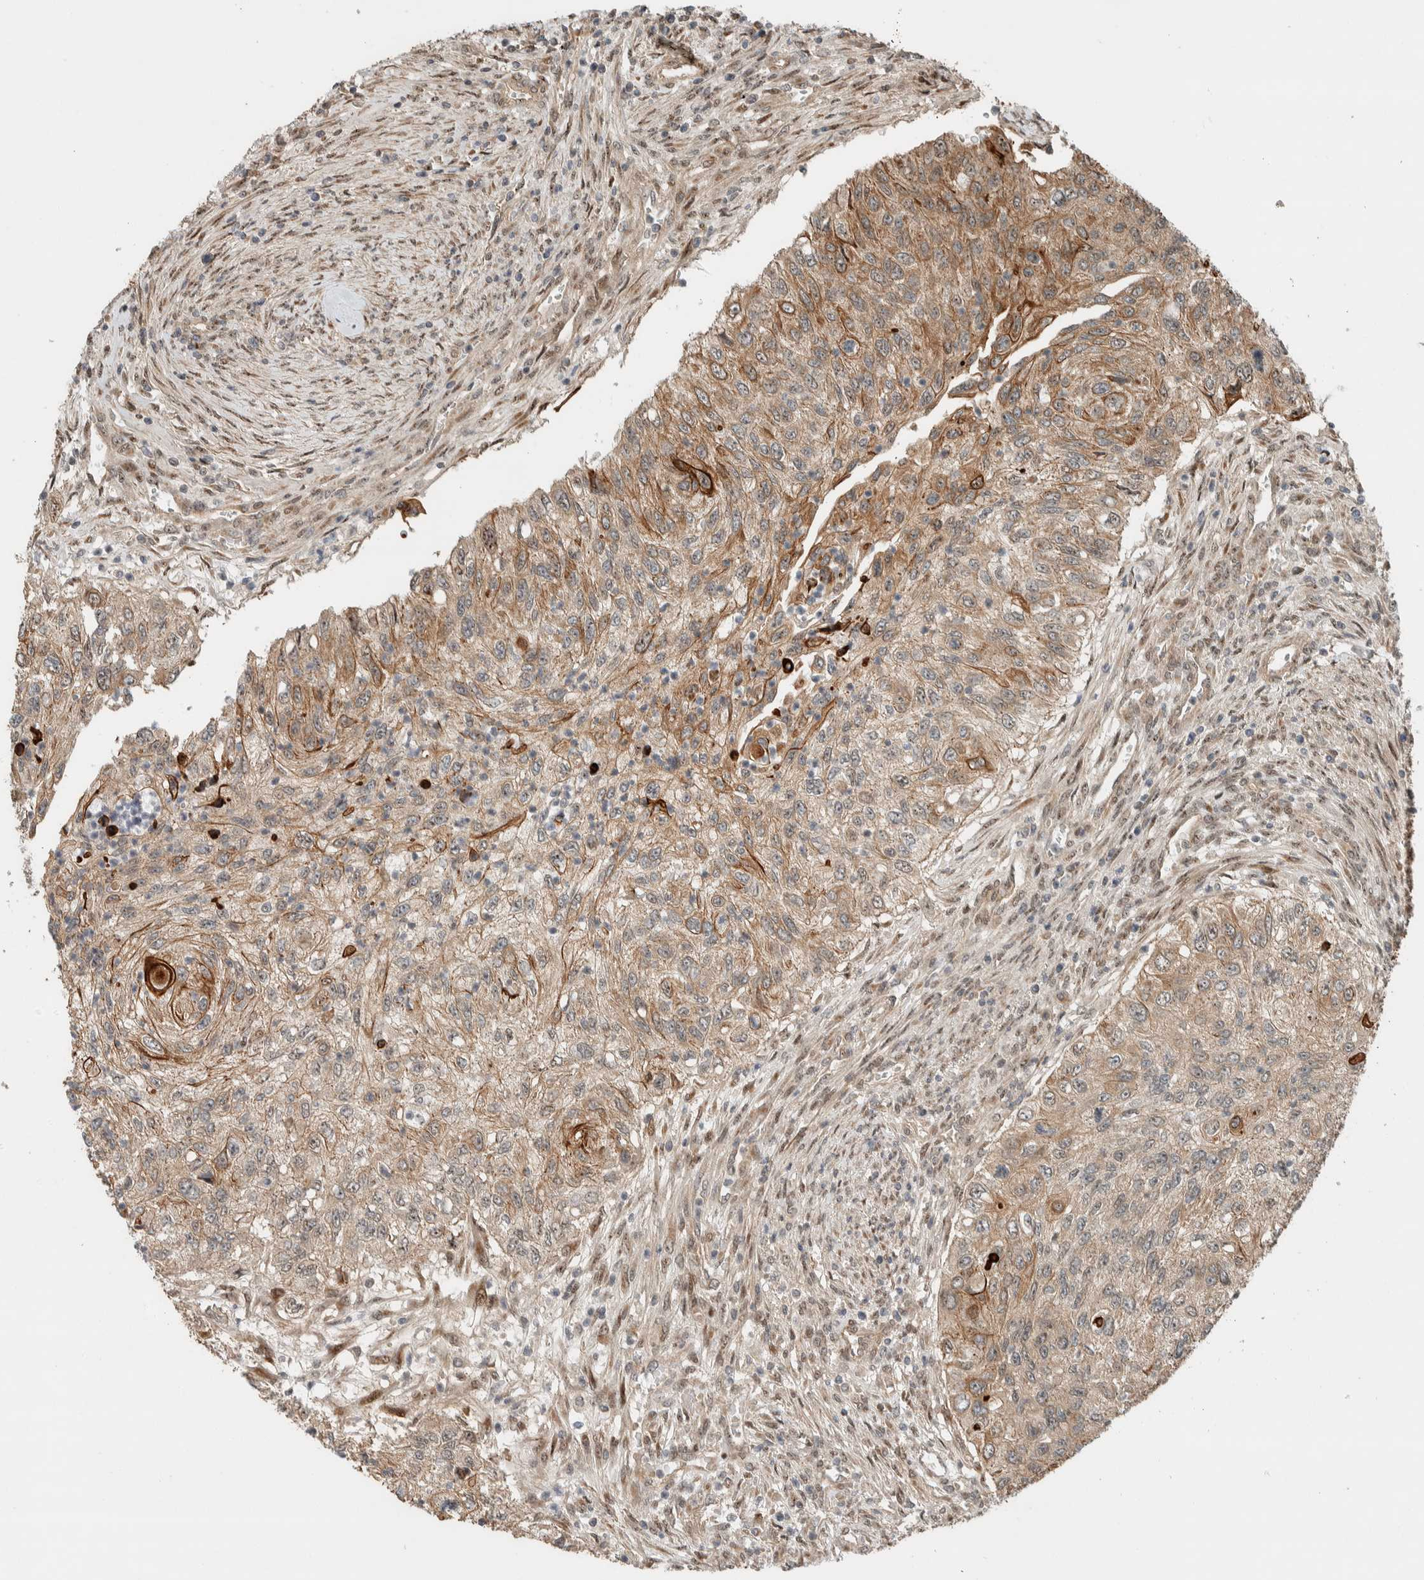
{"staining": {"intensity": "moderate", "quantity": ">75%", "location": "cytoplasmic/membranous"}, "tissue": "urothelial cancer", "cell_type": "Tumor cells", "image_type": "cancer", "snomed": [{"axis": "morphology", "description": "Urothelial carcinoma, High grade"}, {"axis": "topography", "description": "Urinary bladder"}], "caption": "Immunohistochemical staining of human high-grade urothelial carcinoma shows medium levels of moderate cytoplasmic/membranous protein staining in approximately >75% of tumor cells.", "gene": "STXBP4", "patient": {"sex": "female", "age": 60}}